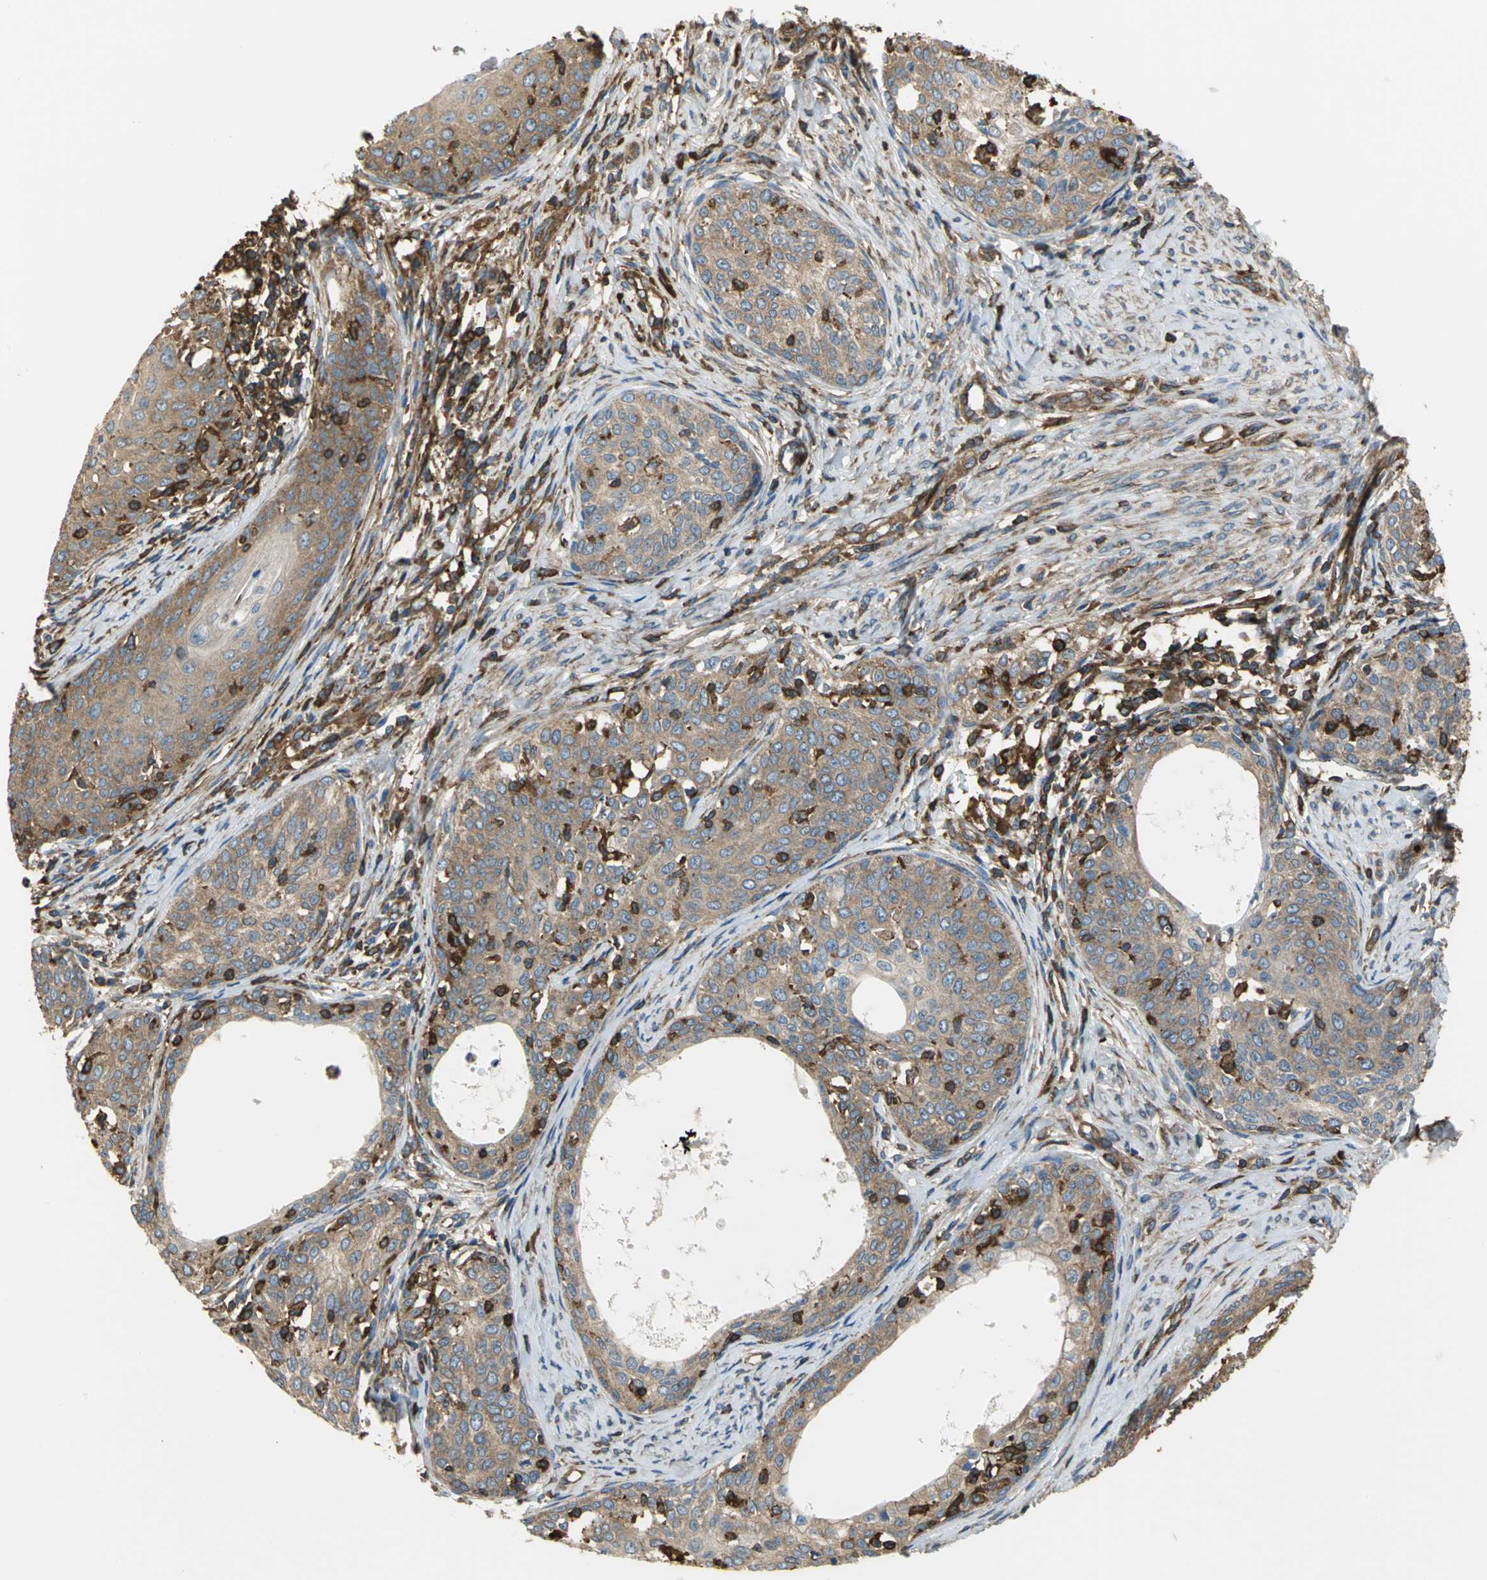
{"staining": {"intensity": "weak", "quantity": ">75%", "location": "cytoplasmic/membranous"}, "tissue": "cervical cancer", "cell_type": "Tumor cells", "image_type": "cancer", "snomed": [{"axis": "morphology", "description": "Squamous cell carcinoma, NOS"}, {"axis": "morphology", "description": "Adenocarcinoma, NOS"}, {"axis": "topography", "description": "Cervix"}], "caption": "A brown stain highlights weak cytoplasmic/membranous staining of a protein in human cervical adenocarcinoma tumor cells. The staining was performed using DAB, with brown indicating positive protein expression. Nuclei are stained blue with hematoxylin.", "gene": "TLN1", "patient": {"sex": "female", "age": 52}}